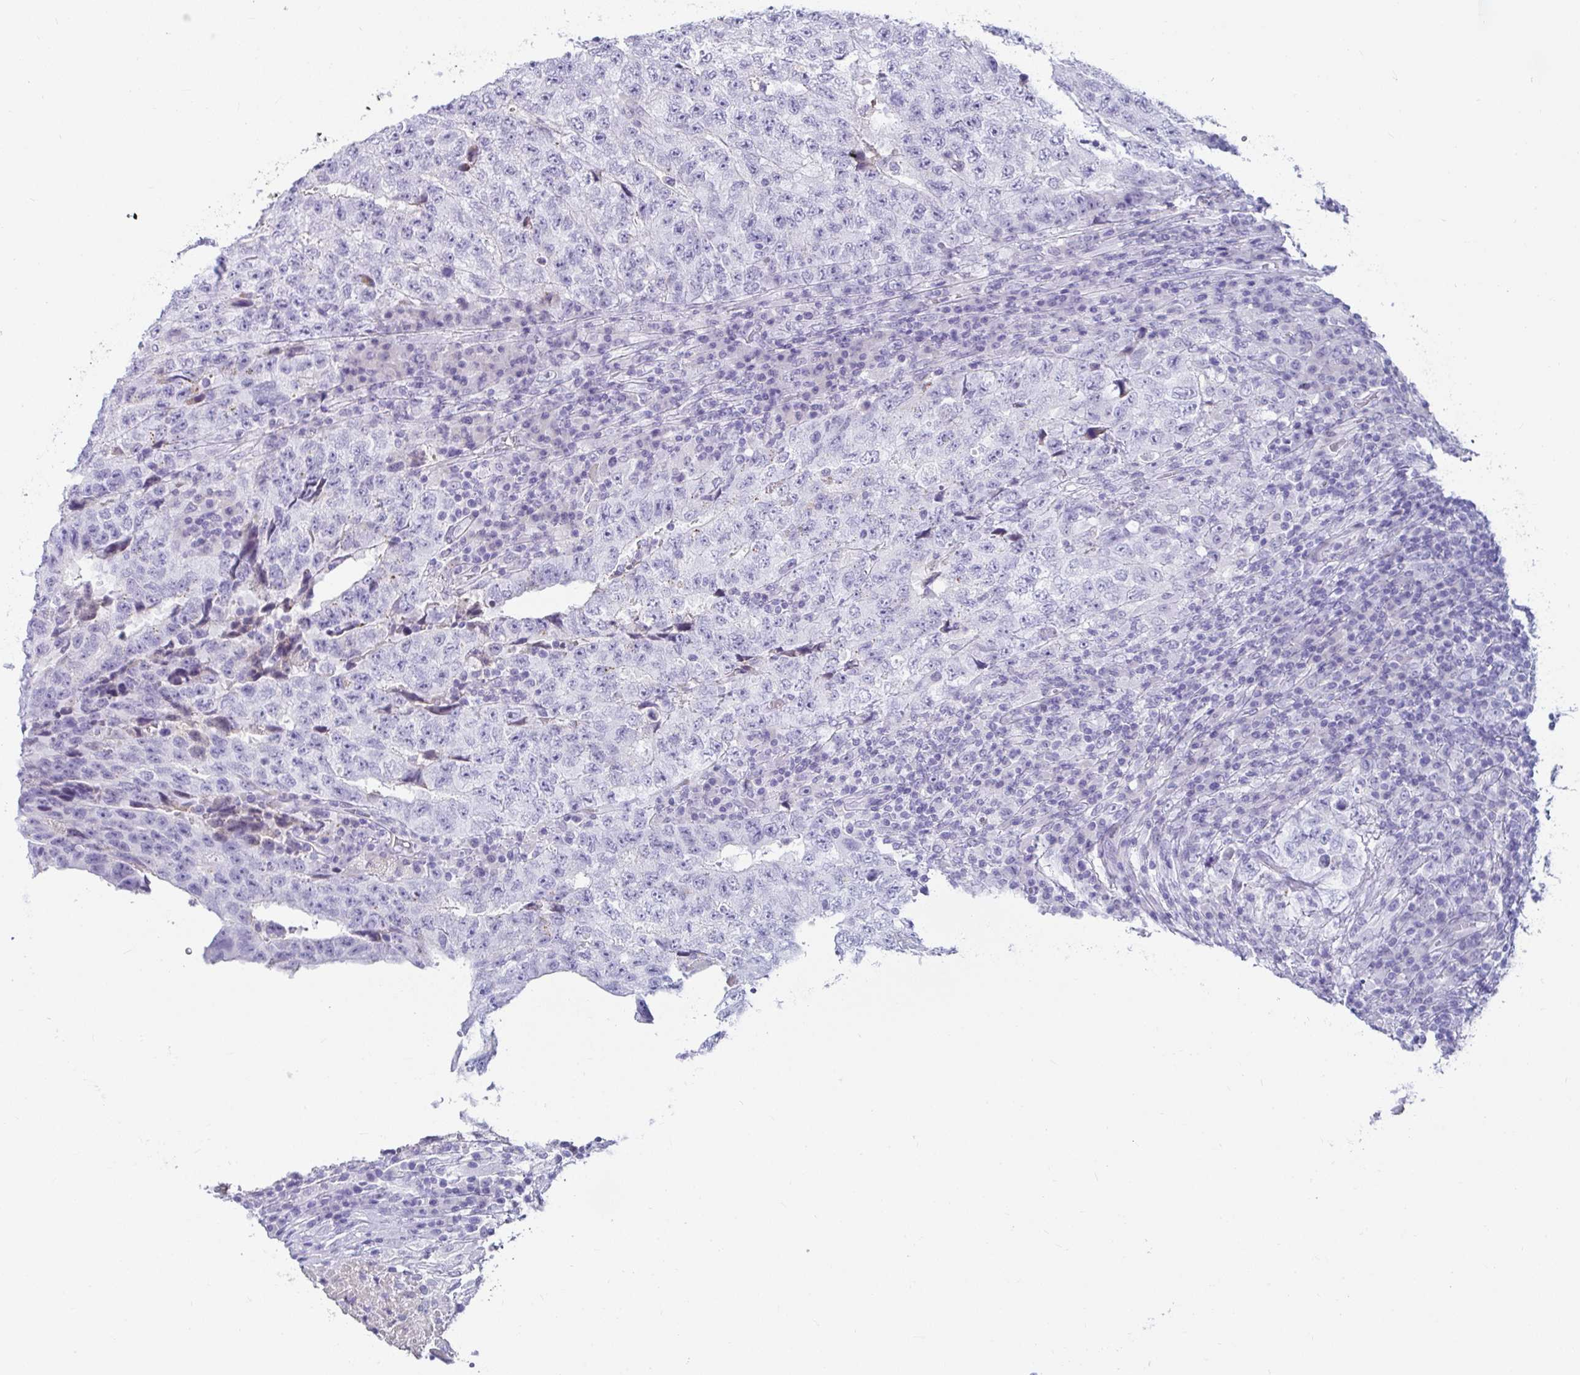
{"staining": {"intensity": "negative", "quantity": "none", "location": "none"}, "tissue": "testis cancer", "cell_type": "Tumor cells", "image_type": "cancer", "snomed": [{"axis": "morphology", "description": "Necrosis, NOS"}, {"axis": "morphology", "description": "Carcinoma, Embryonal, NOS"}, {"axis": "topography", "description": "Testis"}], "caption": "Immunohistochemistry (IHC) image of neoplastic tissue: testis cancer stained with DAB (3,3'-diaminobenzidine) exhibits no significant protein expression in tumor cells.", "gene": "NPY", "patient": {"sex": "male", "age": 19}}